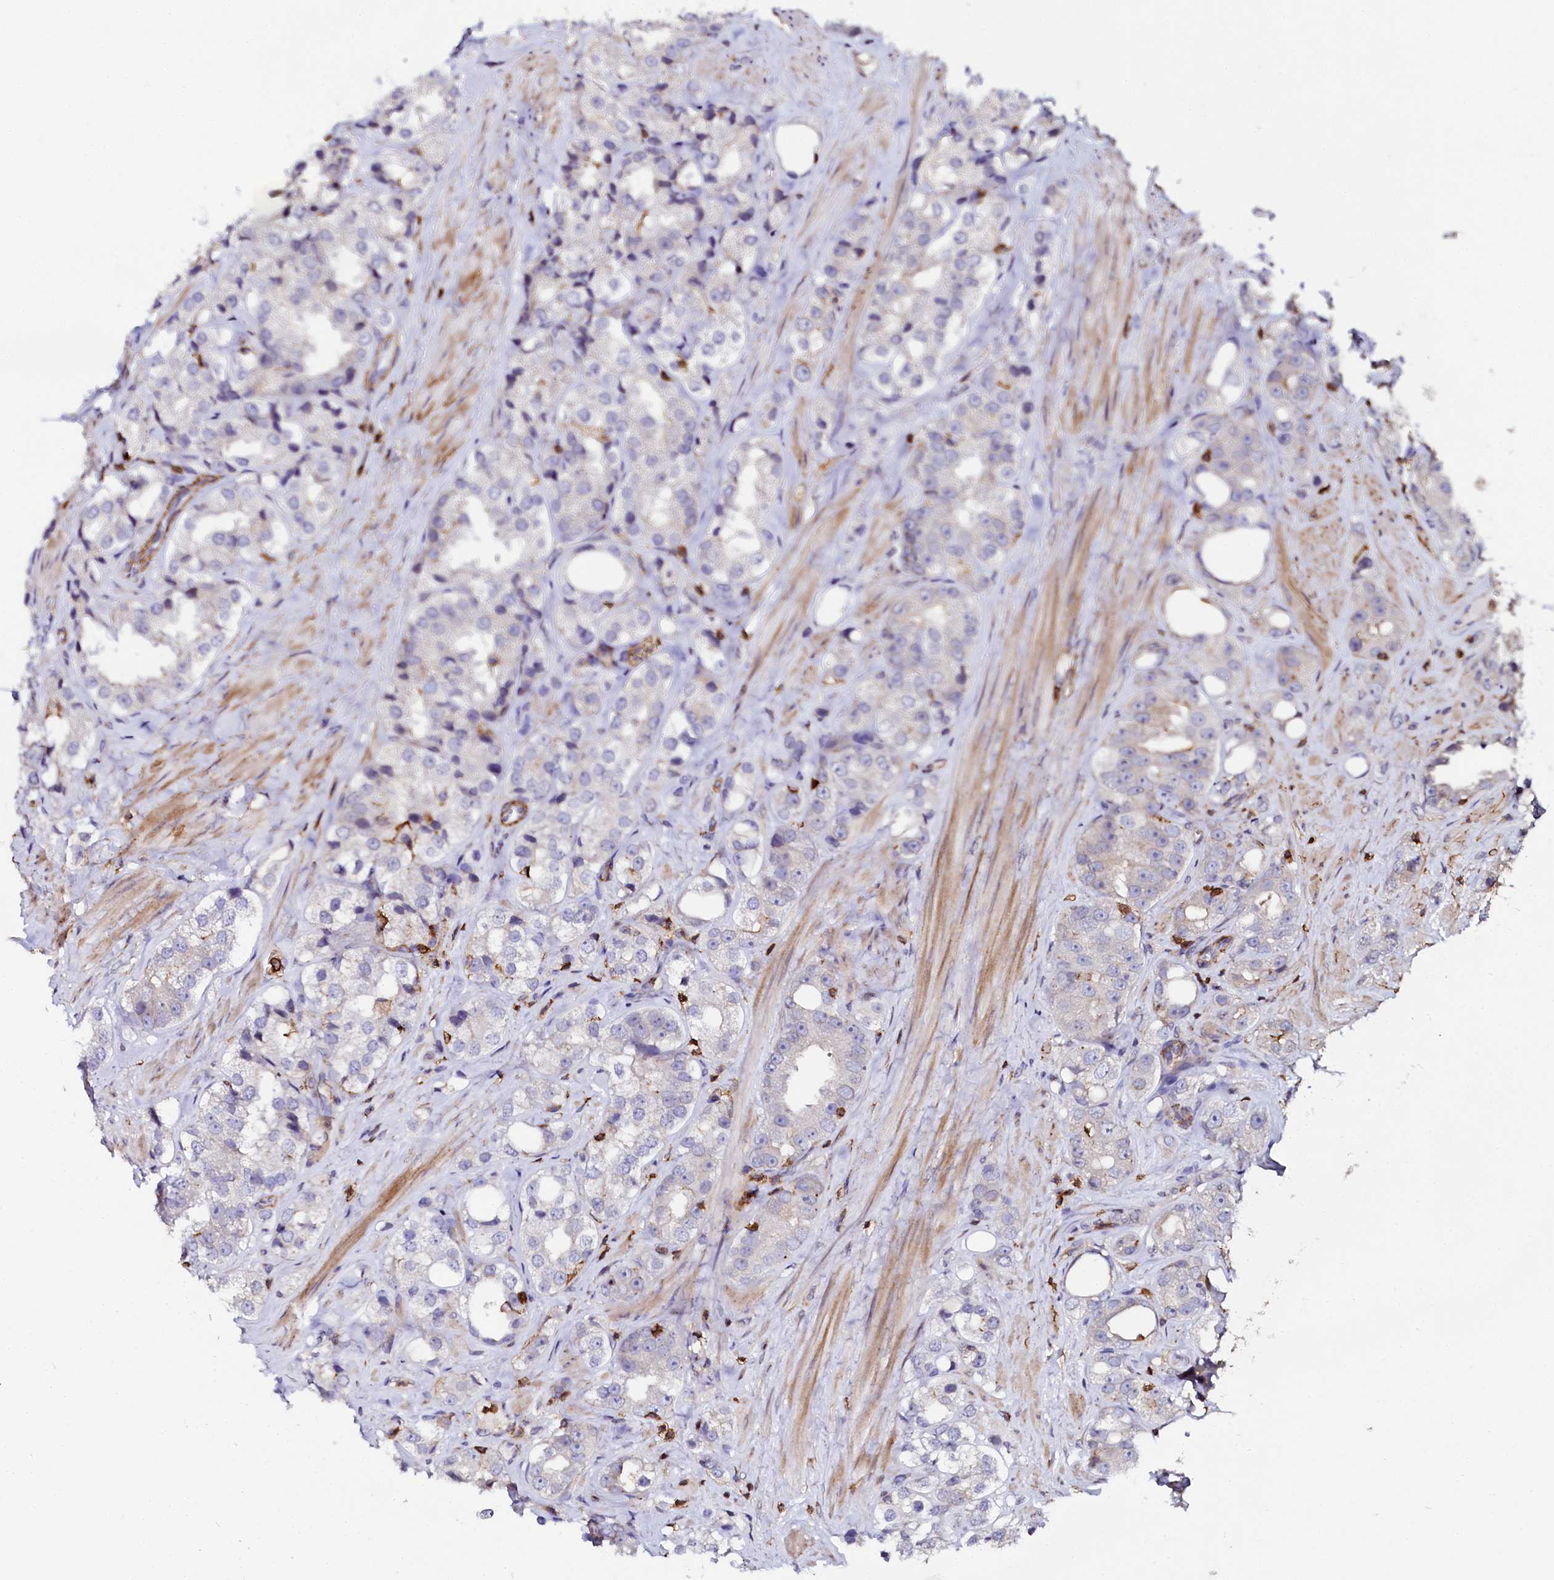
{"staining": {"intensity": "negative", "quantity": "none", "location": "none"}, "tissue": "prostate cancer", "cell_type": "Tumor cells", "image_type": "cancer", "snomed": [{"axis": "morphology", "description": "Adenocarcinoma, NOS"}, {"axis": "topography", "description": "Prostate"}], "caption": "Protein analysis of prostate adenocarcinoma exhibits no significant expression in tumor cells.", "gene": "AAAS", "patient": {"sex": "male", "age": 79}}